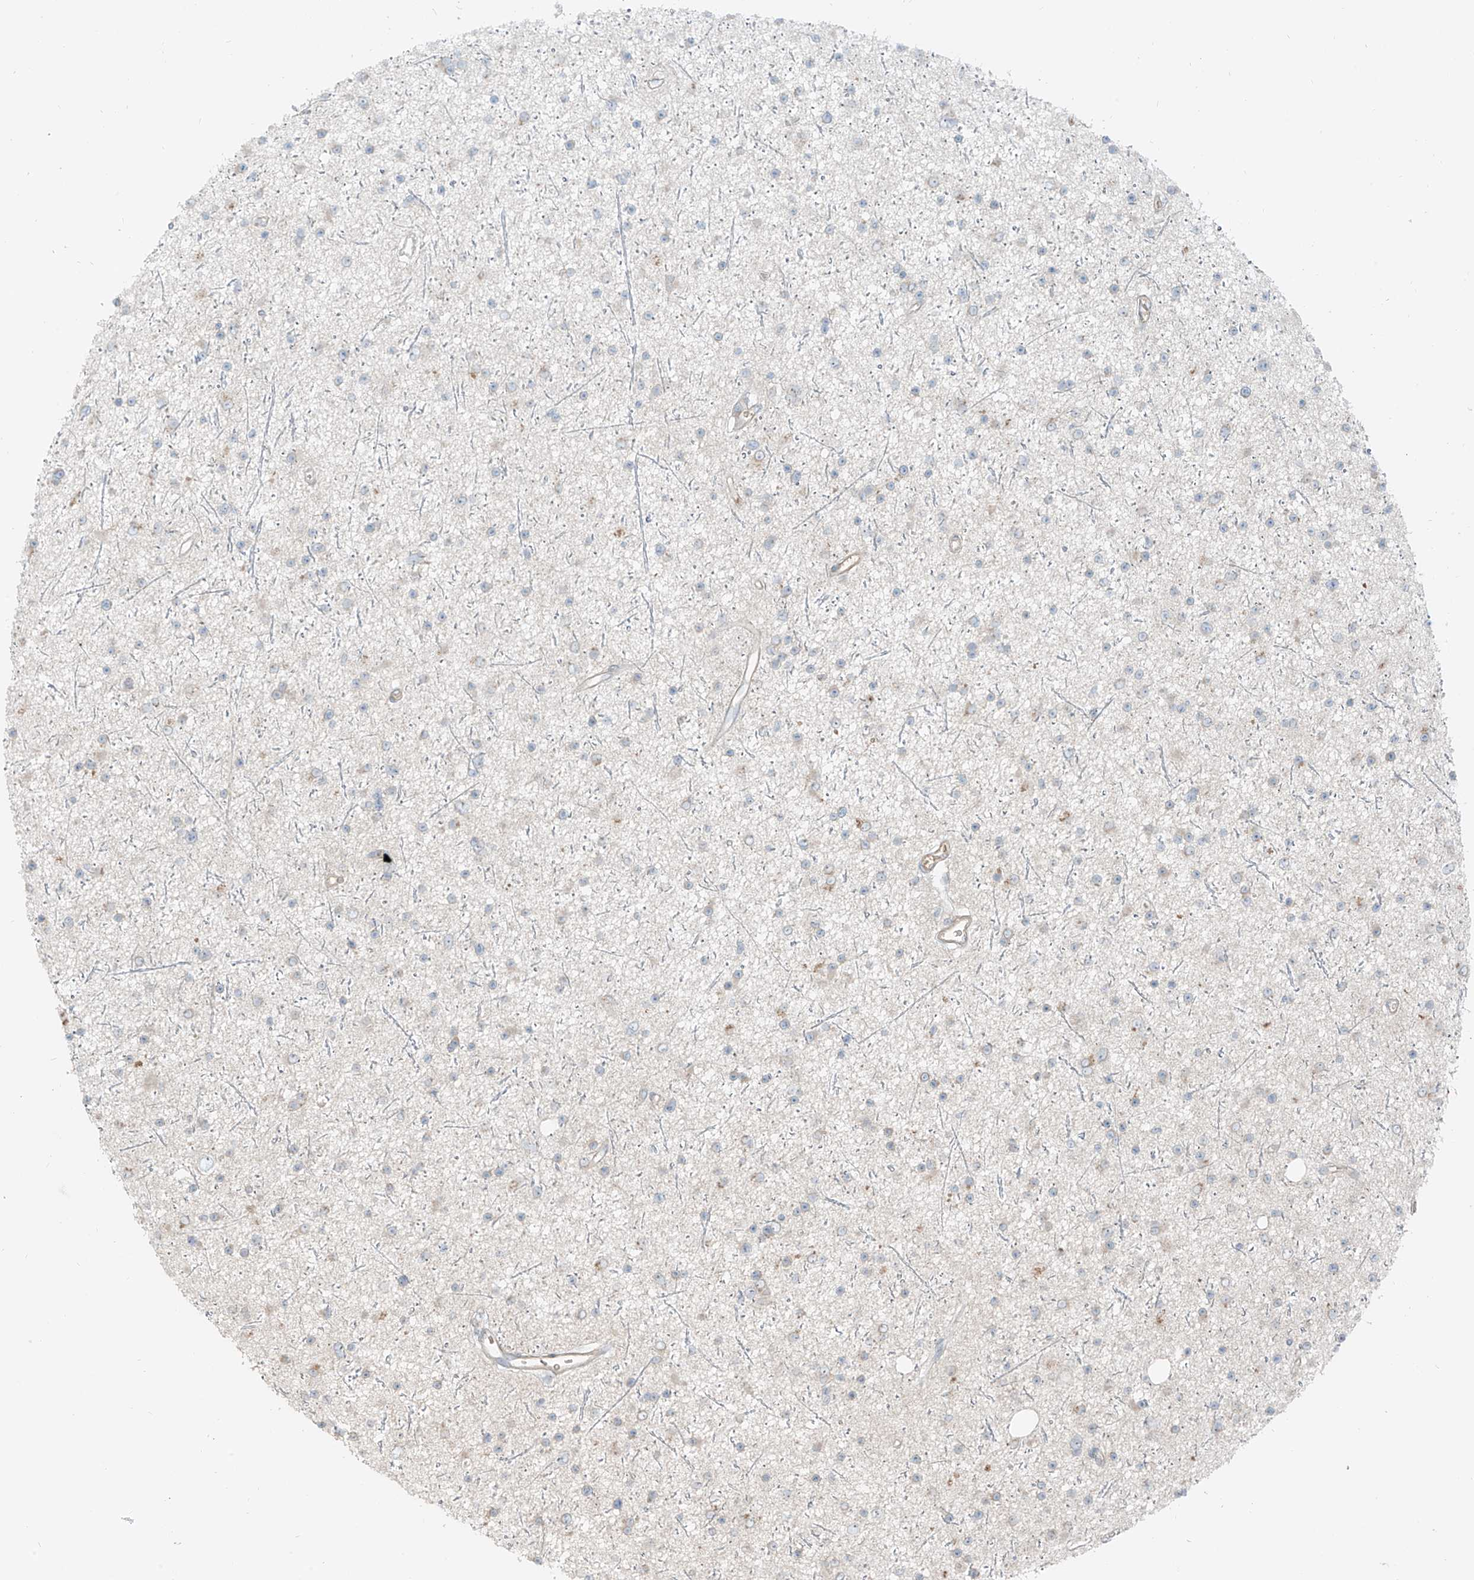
{"staining": {"intensity": "negative", "quantity": "none", "location": "none"}, "tissue": "glioma", "cell_type": "Tumor cells", "image_type": "cancer", "snomed": [{"axis": "morphology", "description": "Glioma, malignant, Low grade"}, {"axis": "topography", "description": "Cerebral cortex"}], "caption": "Tumor cells show no significant positivity in malignant glioma (low-grade). (Brightfield microscopy of DAB immunohistochemistry (IHC) at high magnification).", "gene": "FSTL1", "patient": {"sex": "female", "age": 39}}